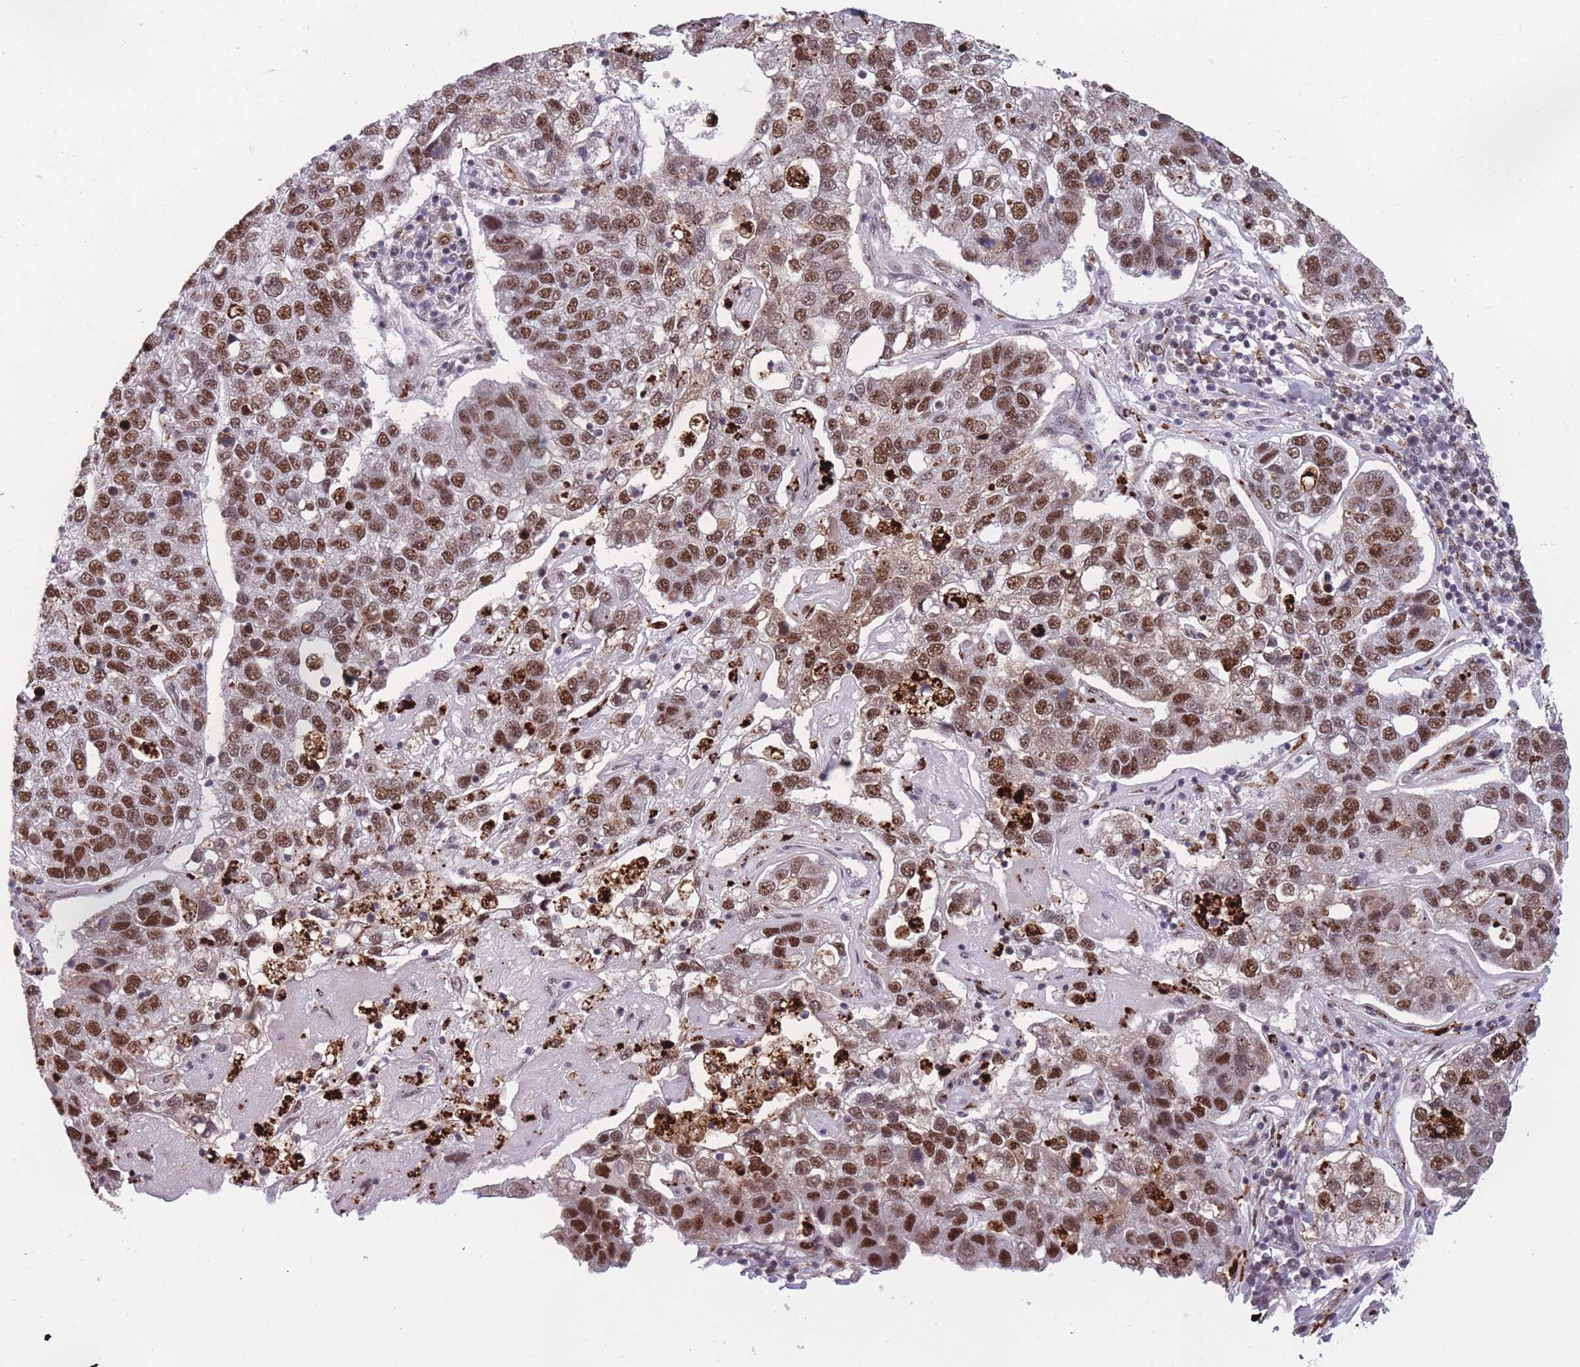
{"staining": {"intensity": "moderate", "quantity": ">75%", "location": "nuclear"}, "tissue": "pancreatic cancer", "cell_type": "Tumor cells", "image_type": "cancer", "snomed": [{"axis": "morphology", "description": "Adenocarcinoma, NOS"}, {"axis": "topography", "description": "Pancreas"}], "caption": "A brown stain highlights moderate nuclear expression of a protein in pancreatic cancer tumor cells.", "gene": "PRPF19", "patient": {"sex": "female", "age": 61}}